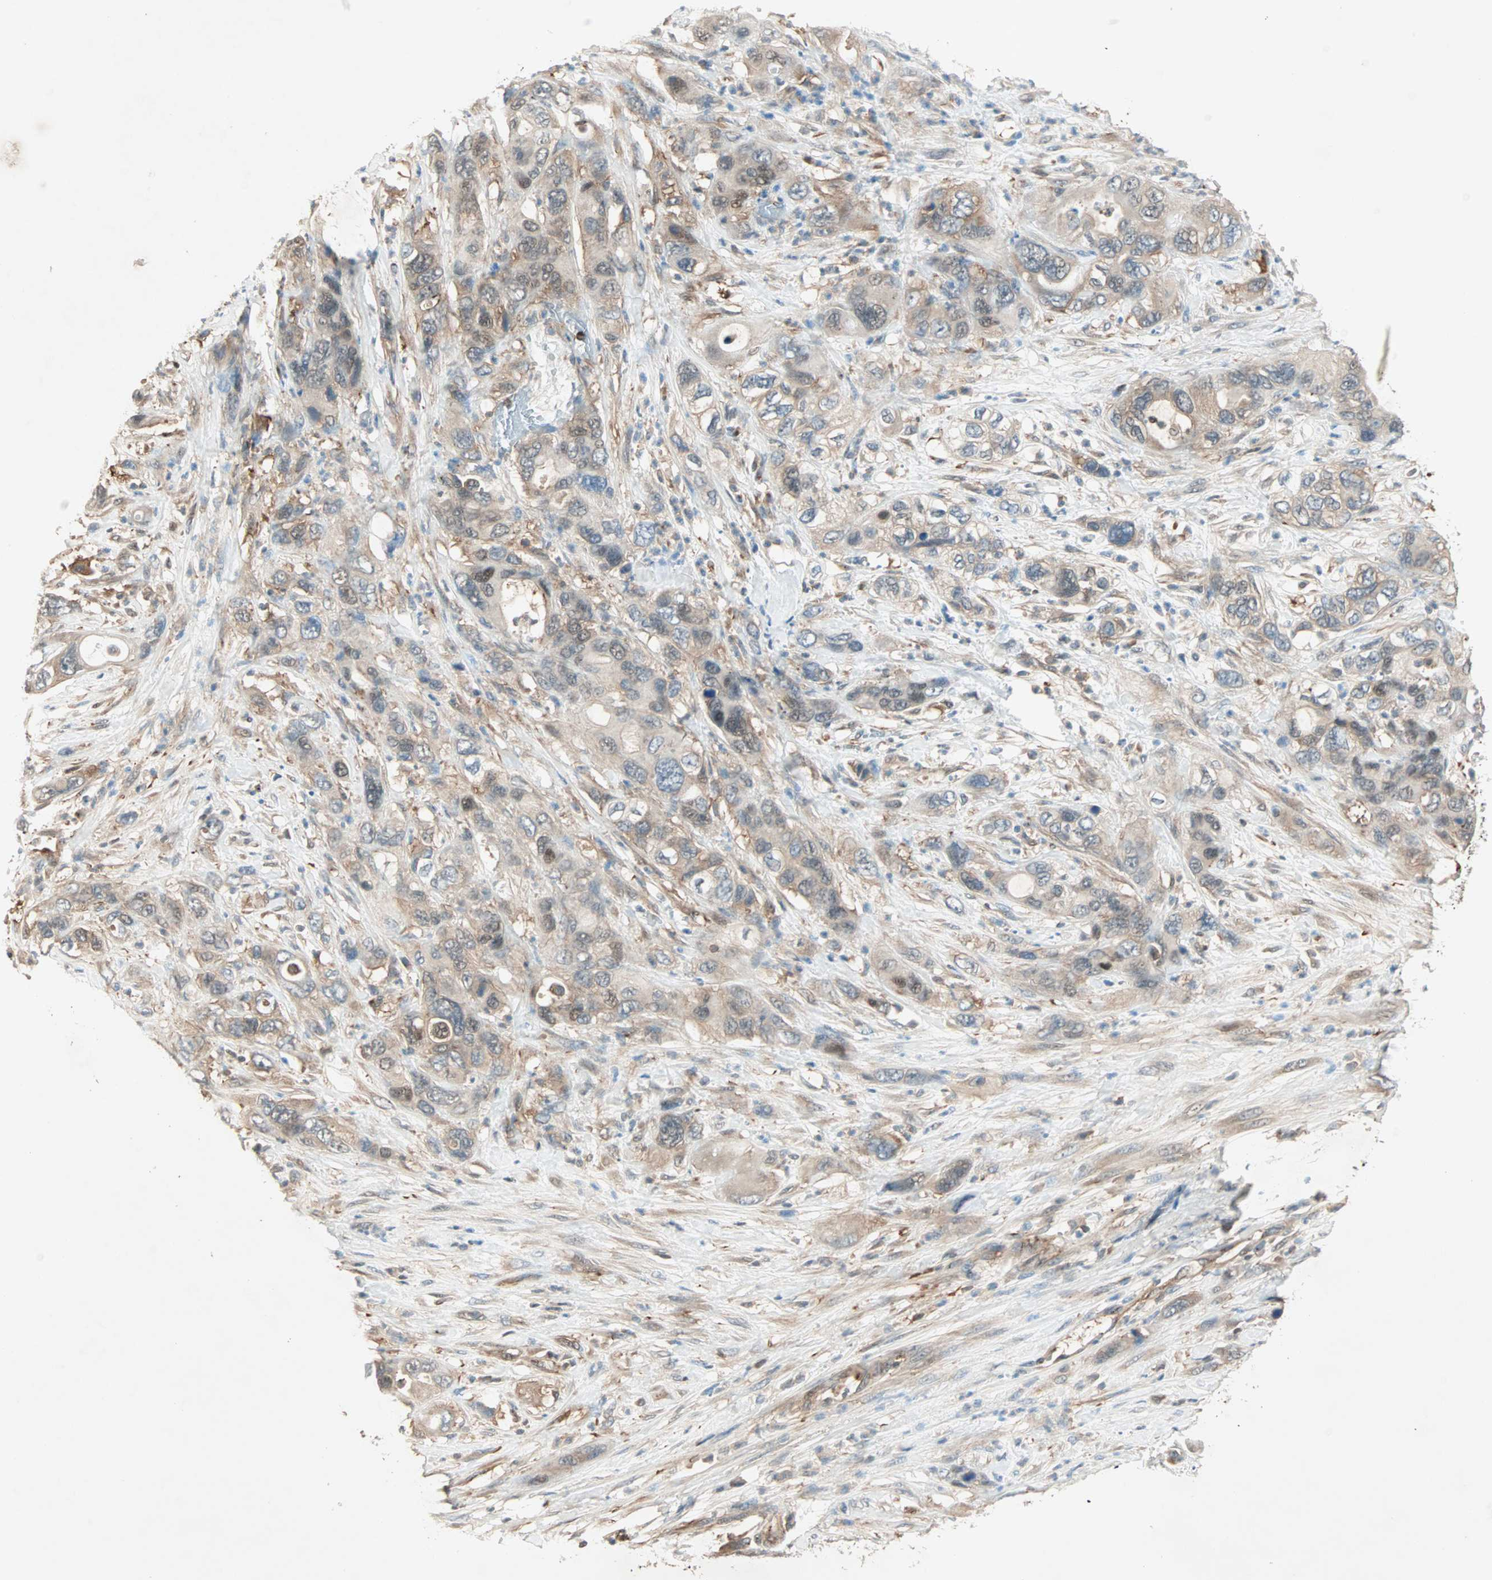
{"staining": {"intensity": "weak", "quantity": ">75%", "location": "cytoplasmic/membranous,nuclear"}, "tissue": "pancreatic cancer", "cell_type": "Tumor cells", "image_type": "cancer", "snomed": [{"axis": "morphology", "description": "Adenocarcinoma, NOS"}, {"axis": "topography", "description": "Pancreas"}], "caption": "The micrograph exhibits a brown stain indicating the presence of a protein in the cytoplasmic/membranous and nuclear of tumor cells in adenocarcinoma (pancreatic). The staining was performed using DAB (3,3'-diaminobenzidine) to visualize the protein expression in brown, while the nuclei were stained in blue with hematoxylin (Magnification: 20x).", "gene": "TEC", "patient": {"sex": "female", "age": 71}}